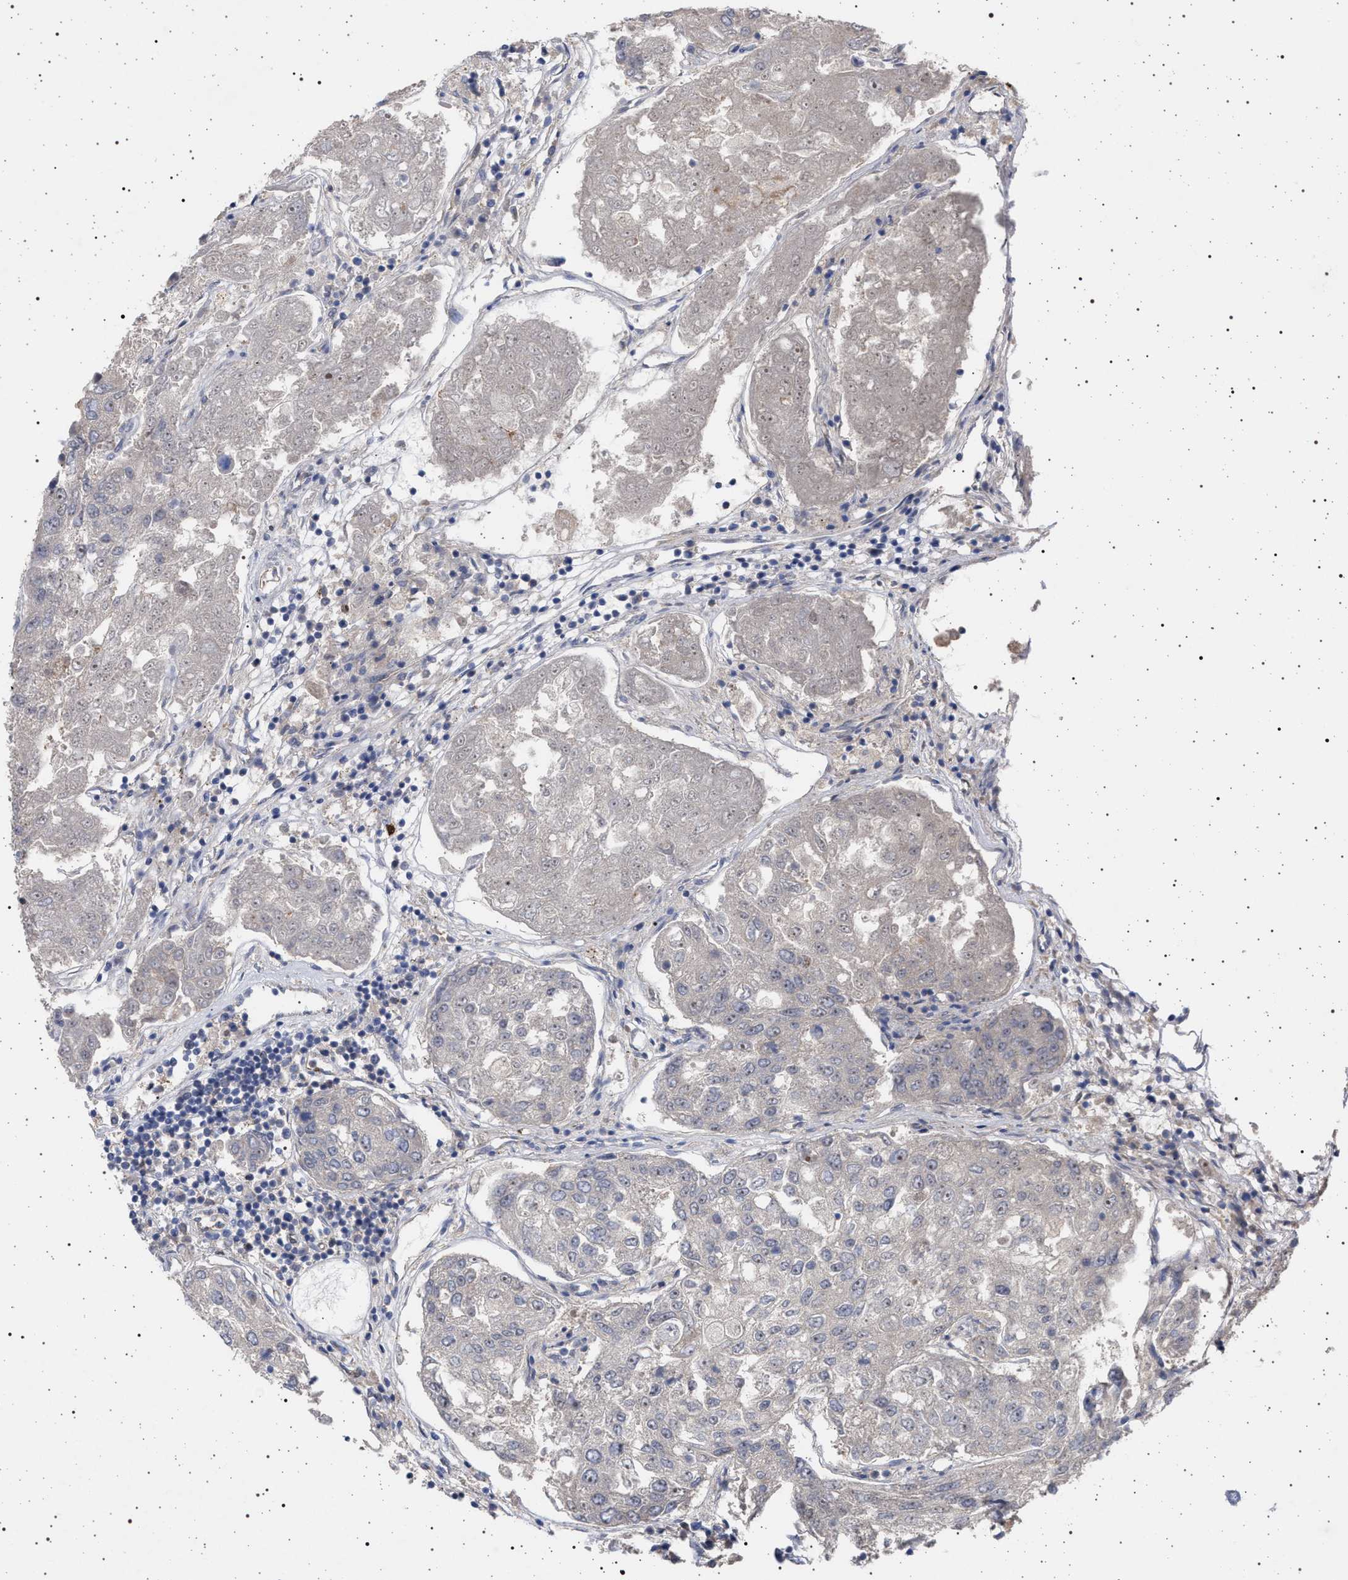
{"staining": {"intensity": "negative", "quantity": "none", "location": "none"}, "tissue": "urothelial cancer", "cell_type": "Tumor cells", "image_type": "cancer", "snomed": [{"axis": "morphology", "description": "Urothelial carcinoma, High grade"}, {"axis": "topography", "description": "Lymph node"}, {"axis": "topography", "description": "Urinary bladder"}], "caption": "An immunohistochemistry histopathology image of high-grade urothelial carcinoma is shown. There is no staining in tumor cells of high-grade urothelial carcinoma. (Brightfield microscopy of DAB immunohistochemistry at high magnification).", "gene": "RBM48", "patient": {"sex": "male", "age": 51}}